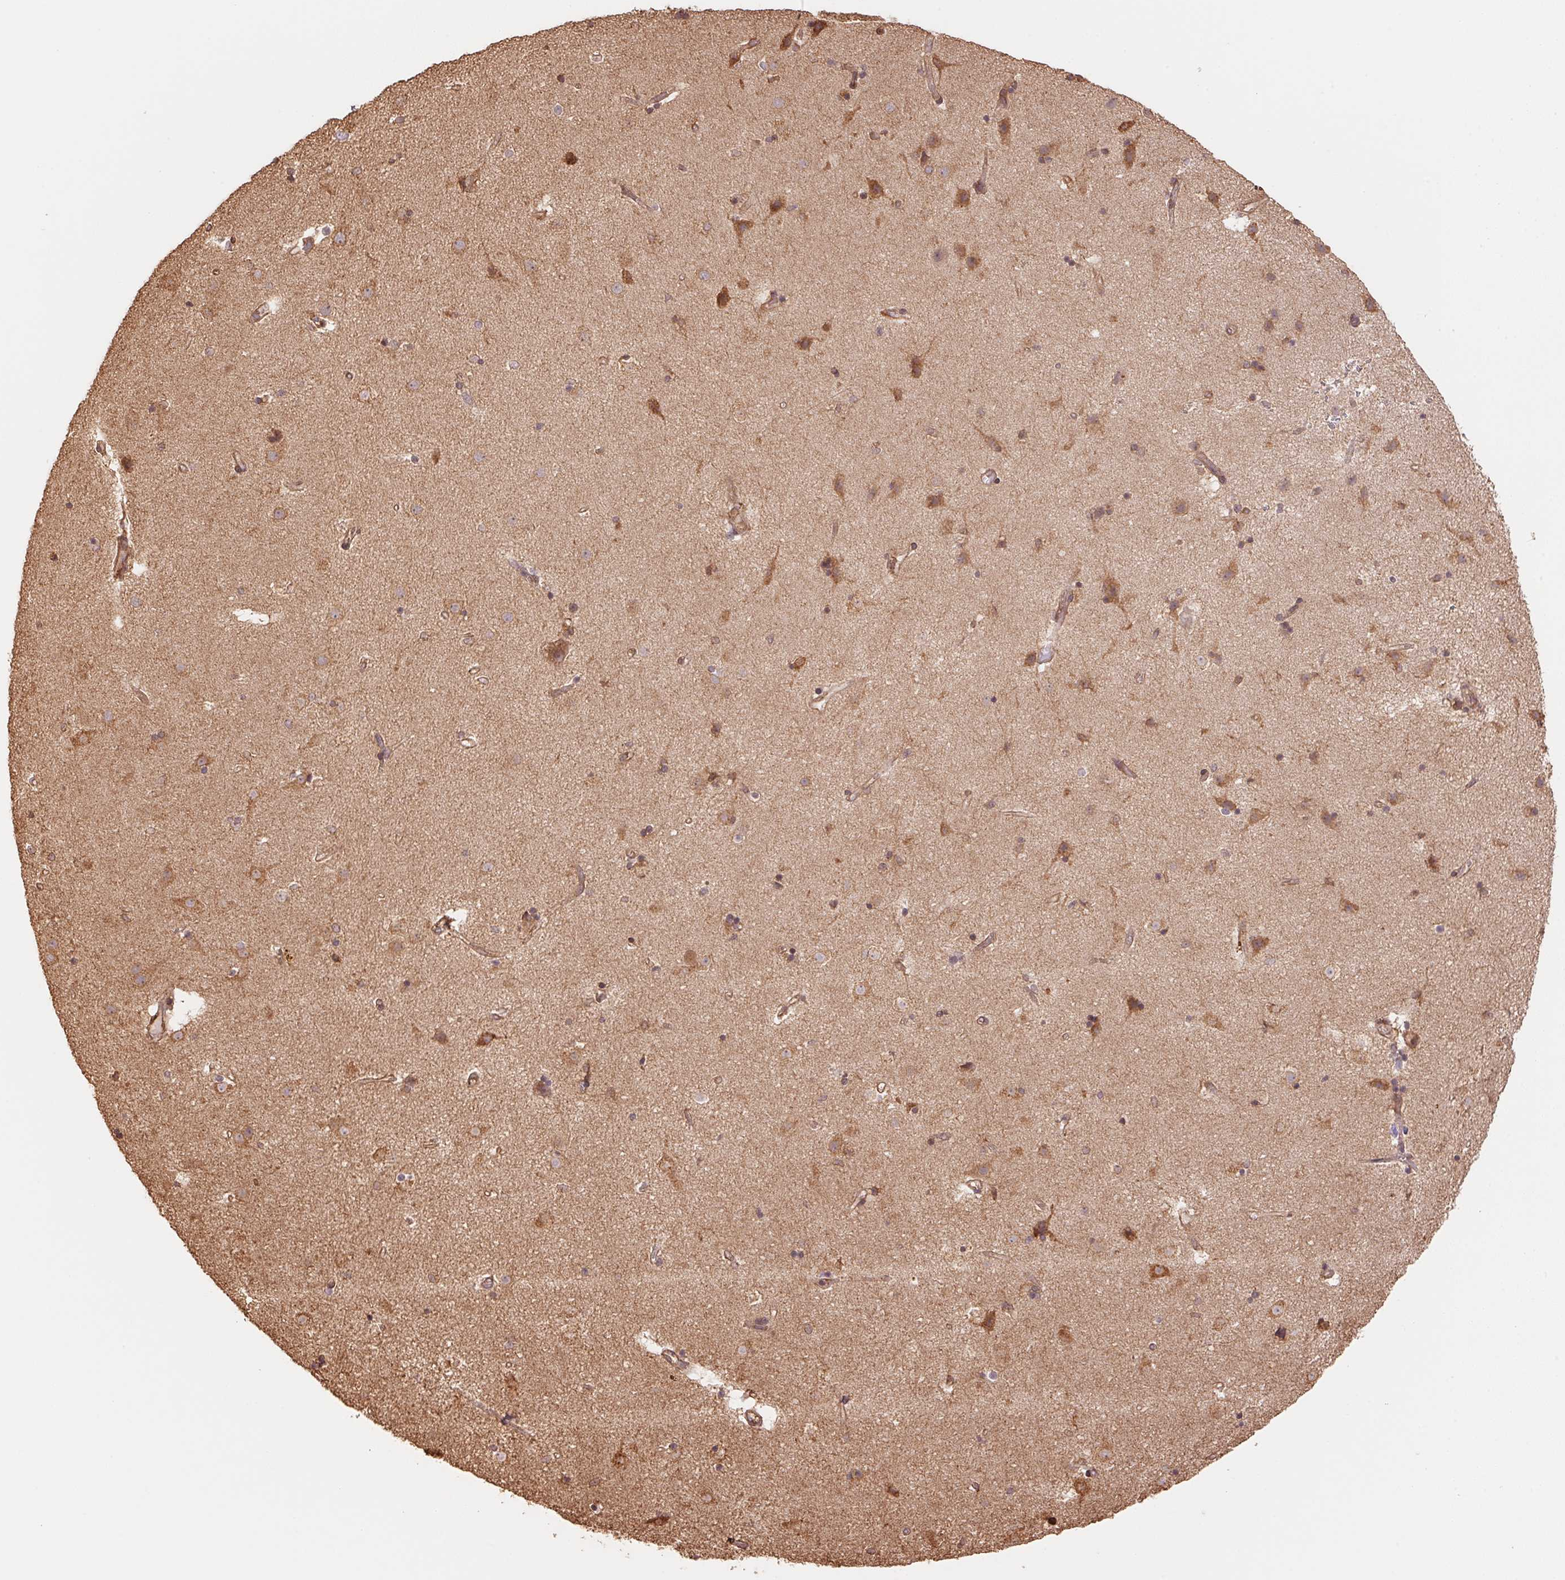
{"staining": {"intensity": "moderate", "quantity": "25%-75%", "location": "cytoplasmic/membranous"}, "tissue": "caudate", "cell_type": "Glial cells", "image_type": "normal", "snomed": [{"axis": "morphology", "description": "Normal tissue, NOS"}, {"axis": "topography", "description": "Lateral ventricle wall"}], "caption": "Protein expression analysis of normal caudate displays moderate cytoplasmic/membranous positivity in about 25%-75% of glial cells. Nuclei are stained in blue.", "gene": "C6orf163", "patient": {"sex": "female", "age": 71}}